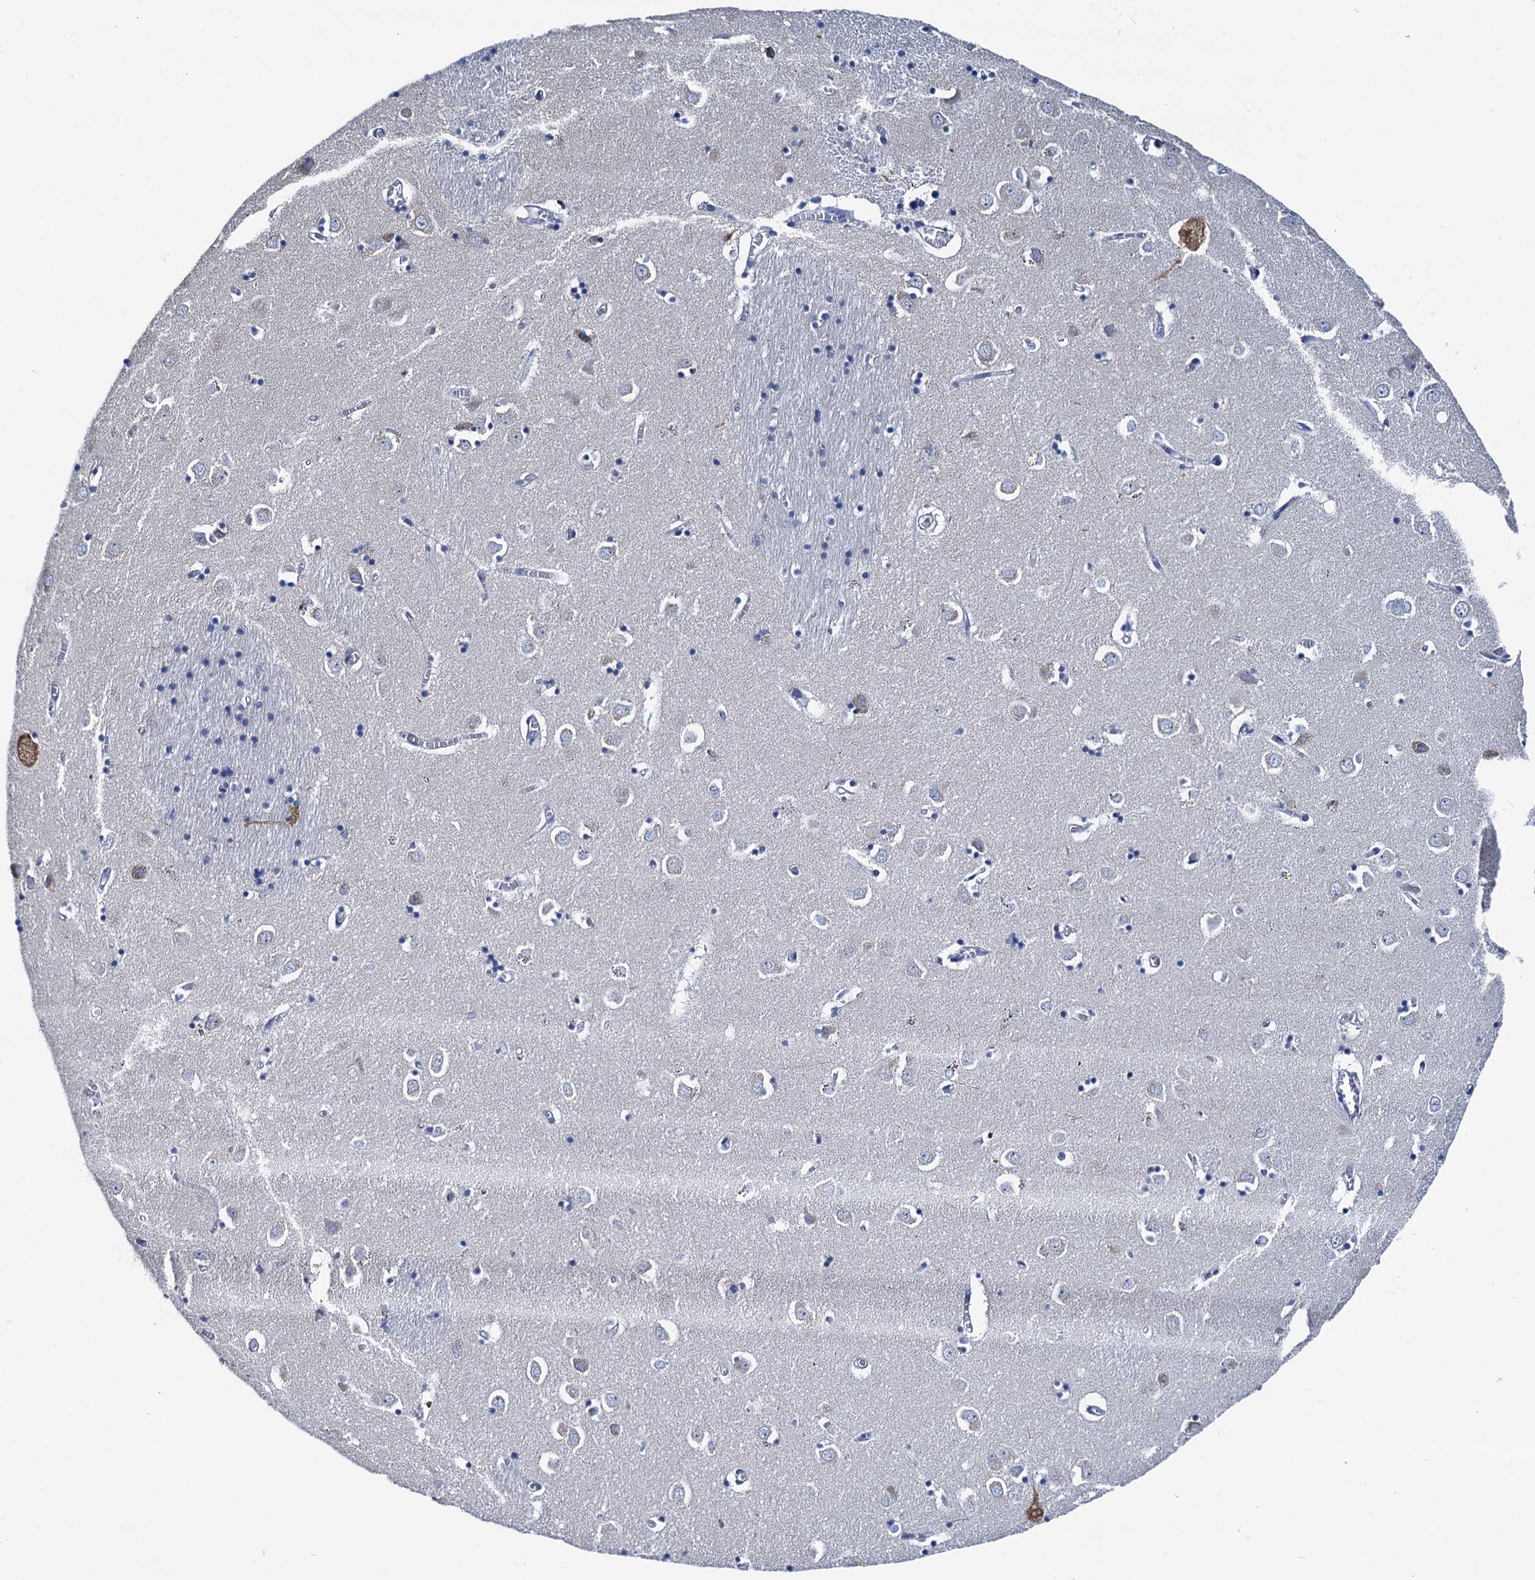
{"staining": {"intensity": "negative", "quantity": "none", "location": "none"}, "tissue": "caudate", "cell_type": "Glial cells", "image_type": "normal", "snomed": [{"axis": "morphology", "description": "Normal tissue, NOS"}, {"axis": "topography", "description": "Lateral ventricle wall"}], "caption": "IHC of unremarkable human caudate shows no positivity in glial cells.", "gene": "MIOX", "patient": {"sex": "male", "age": 70}}